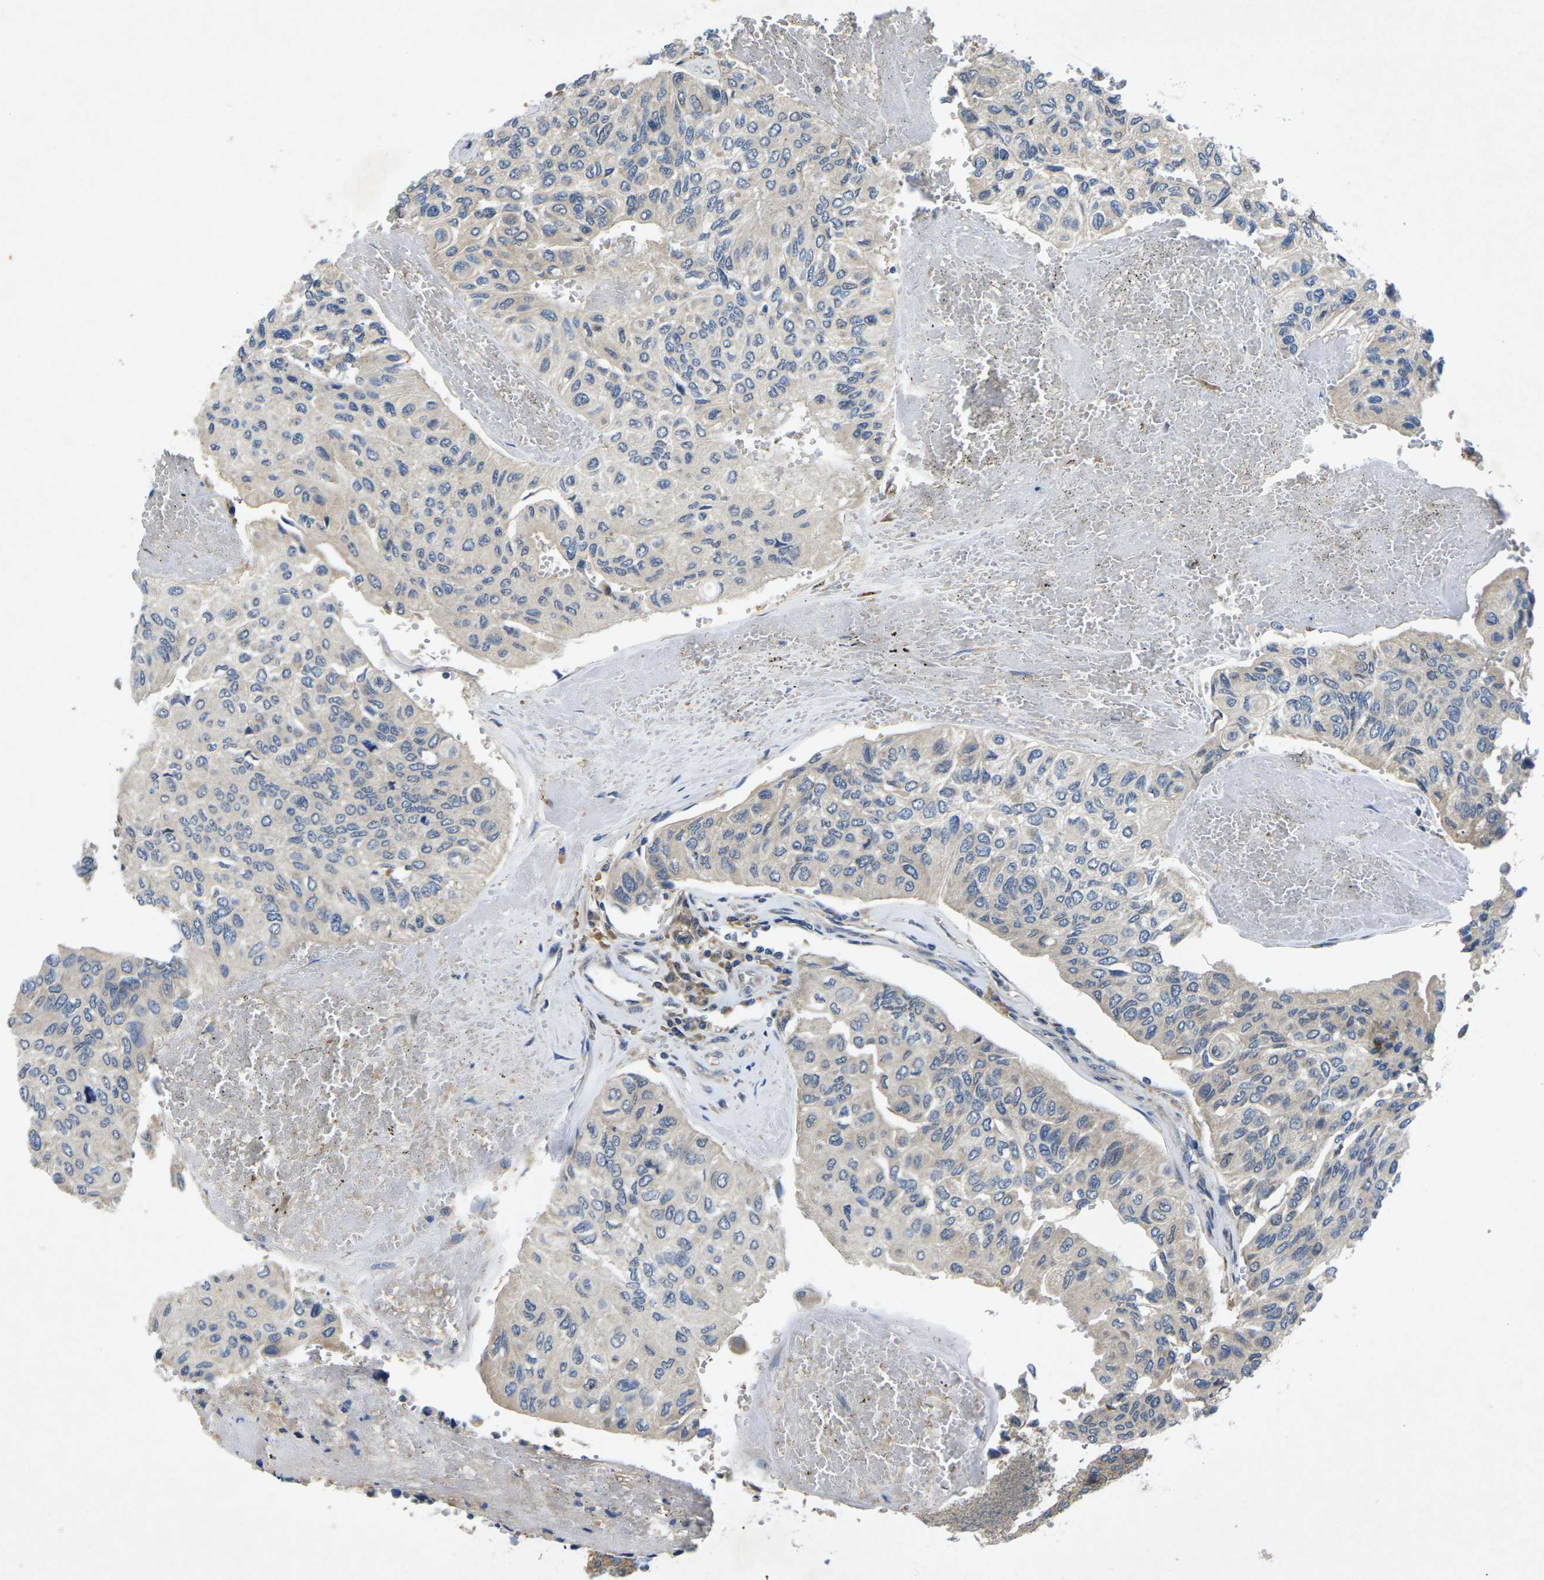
{"staining": {"intensity": "negative", "quantity": "none", "location": "none"}, "tissue": "urothelial cancer", "cell_type": "Tumor cells", "image_type": "cancer", "snomed": [{"axis": "morphology", "description": "Urothelial carcinoma, High grade"}, {"axis": "topography", "description": "Urinary bladder"}], "caption": "Immunohistochemical staining of human urothelial cancer shows no significant positivity in tumor cells.", "gene": "KIF1B", "patient": {"sex": "male", "age": 66}}